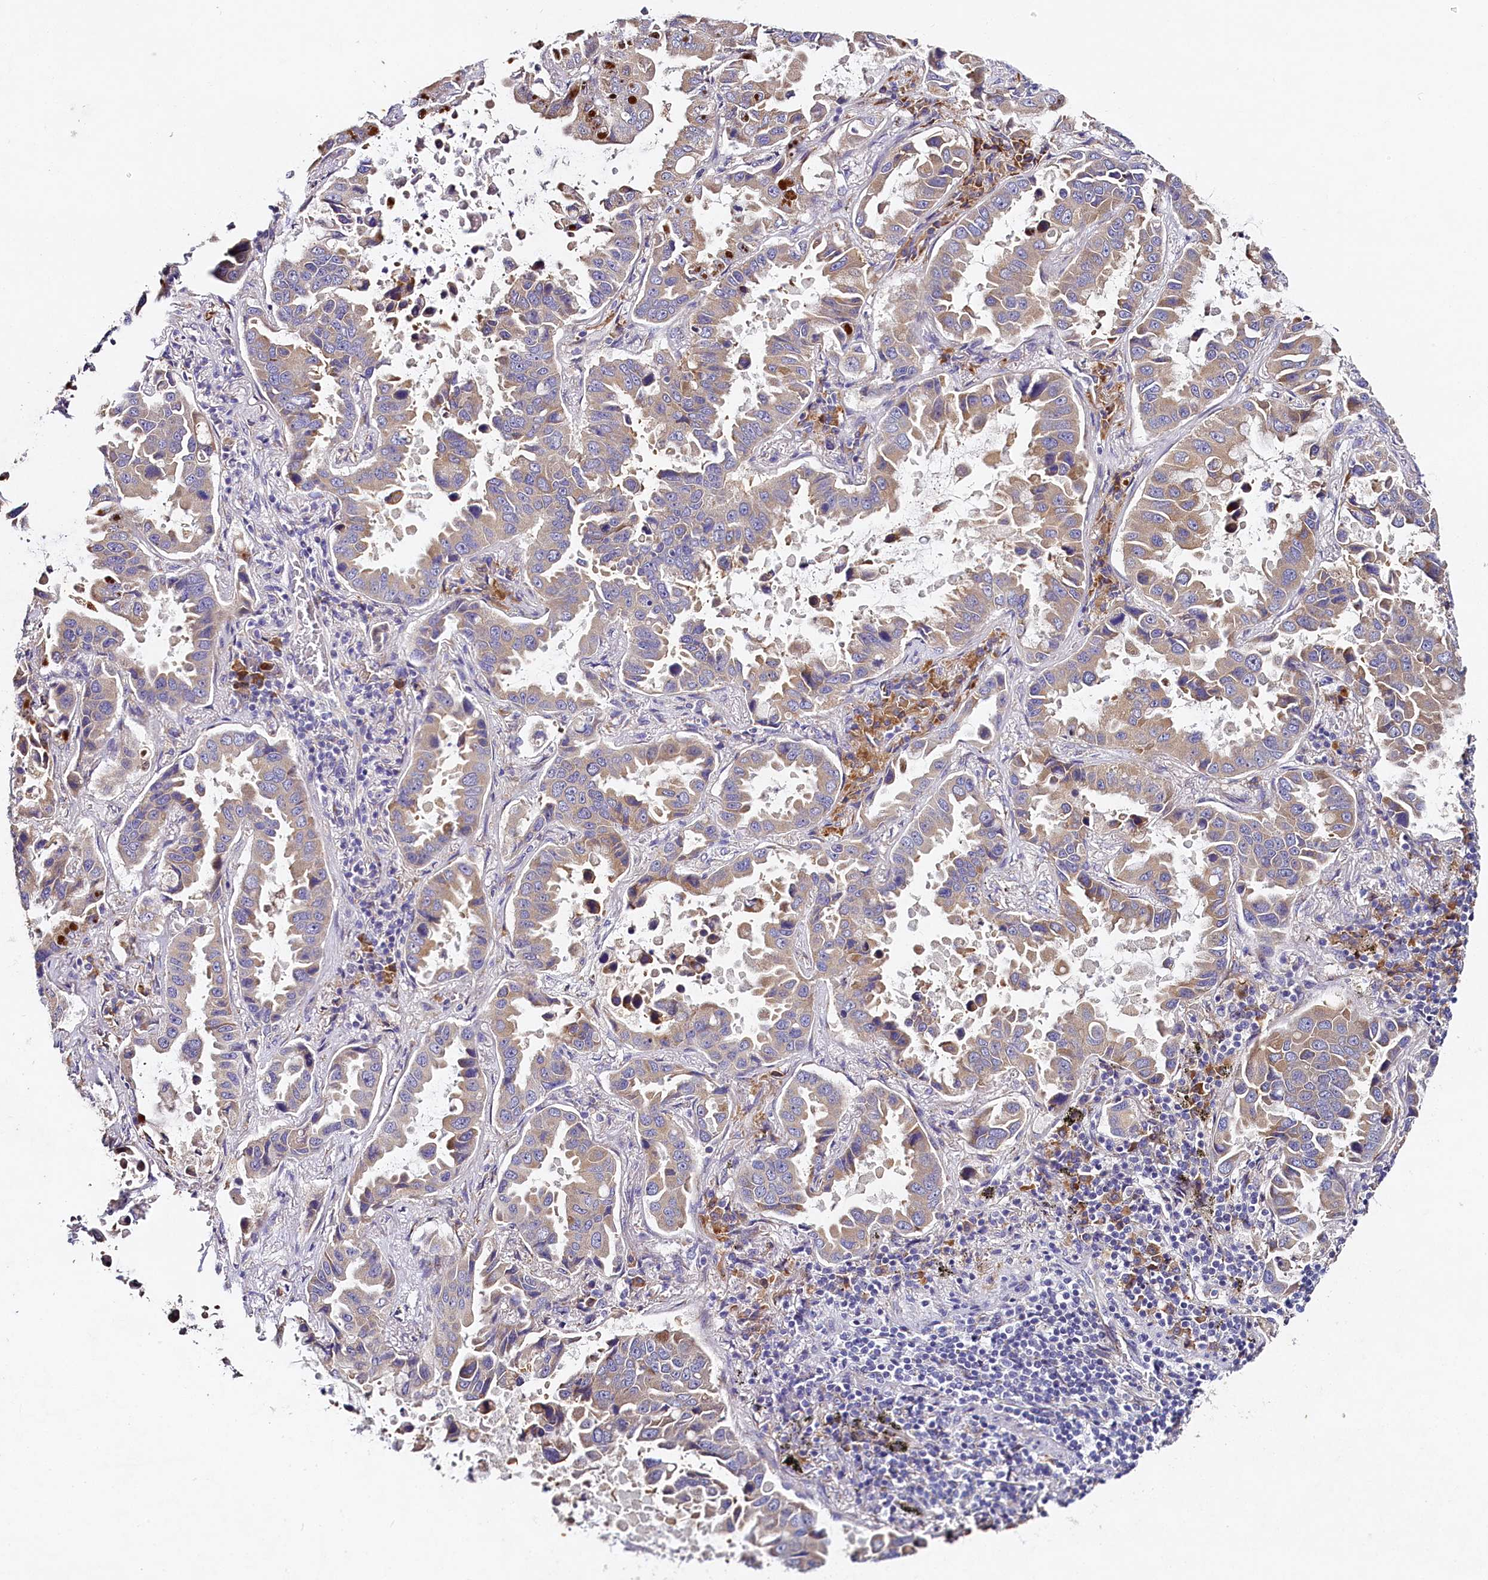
{"staining": {"intensity": "weak", "quantity": ">75%", "location": "cytoplasmic/membranous"}, "tissue": "lung cancer", "cell_type": "Tumor cells", "image_type": "cancer", "snomed": [{"axis": "morphology", "description": "Adenocarcinoma, NOS"}, {"axis": "topography", "description": "Lung"}], "caption": "Immunohistochemical staining of human adenocarcinoma (lung) shows low levels of weak cytoplasmic/membranous expression in approximately >75% of tumor cells. Nuclei are stained in blue.", "gene": "ST7L", "patient": {"sex": "male", "age": 64}}